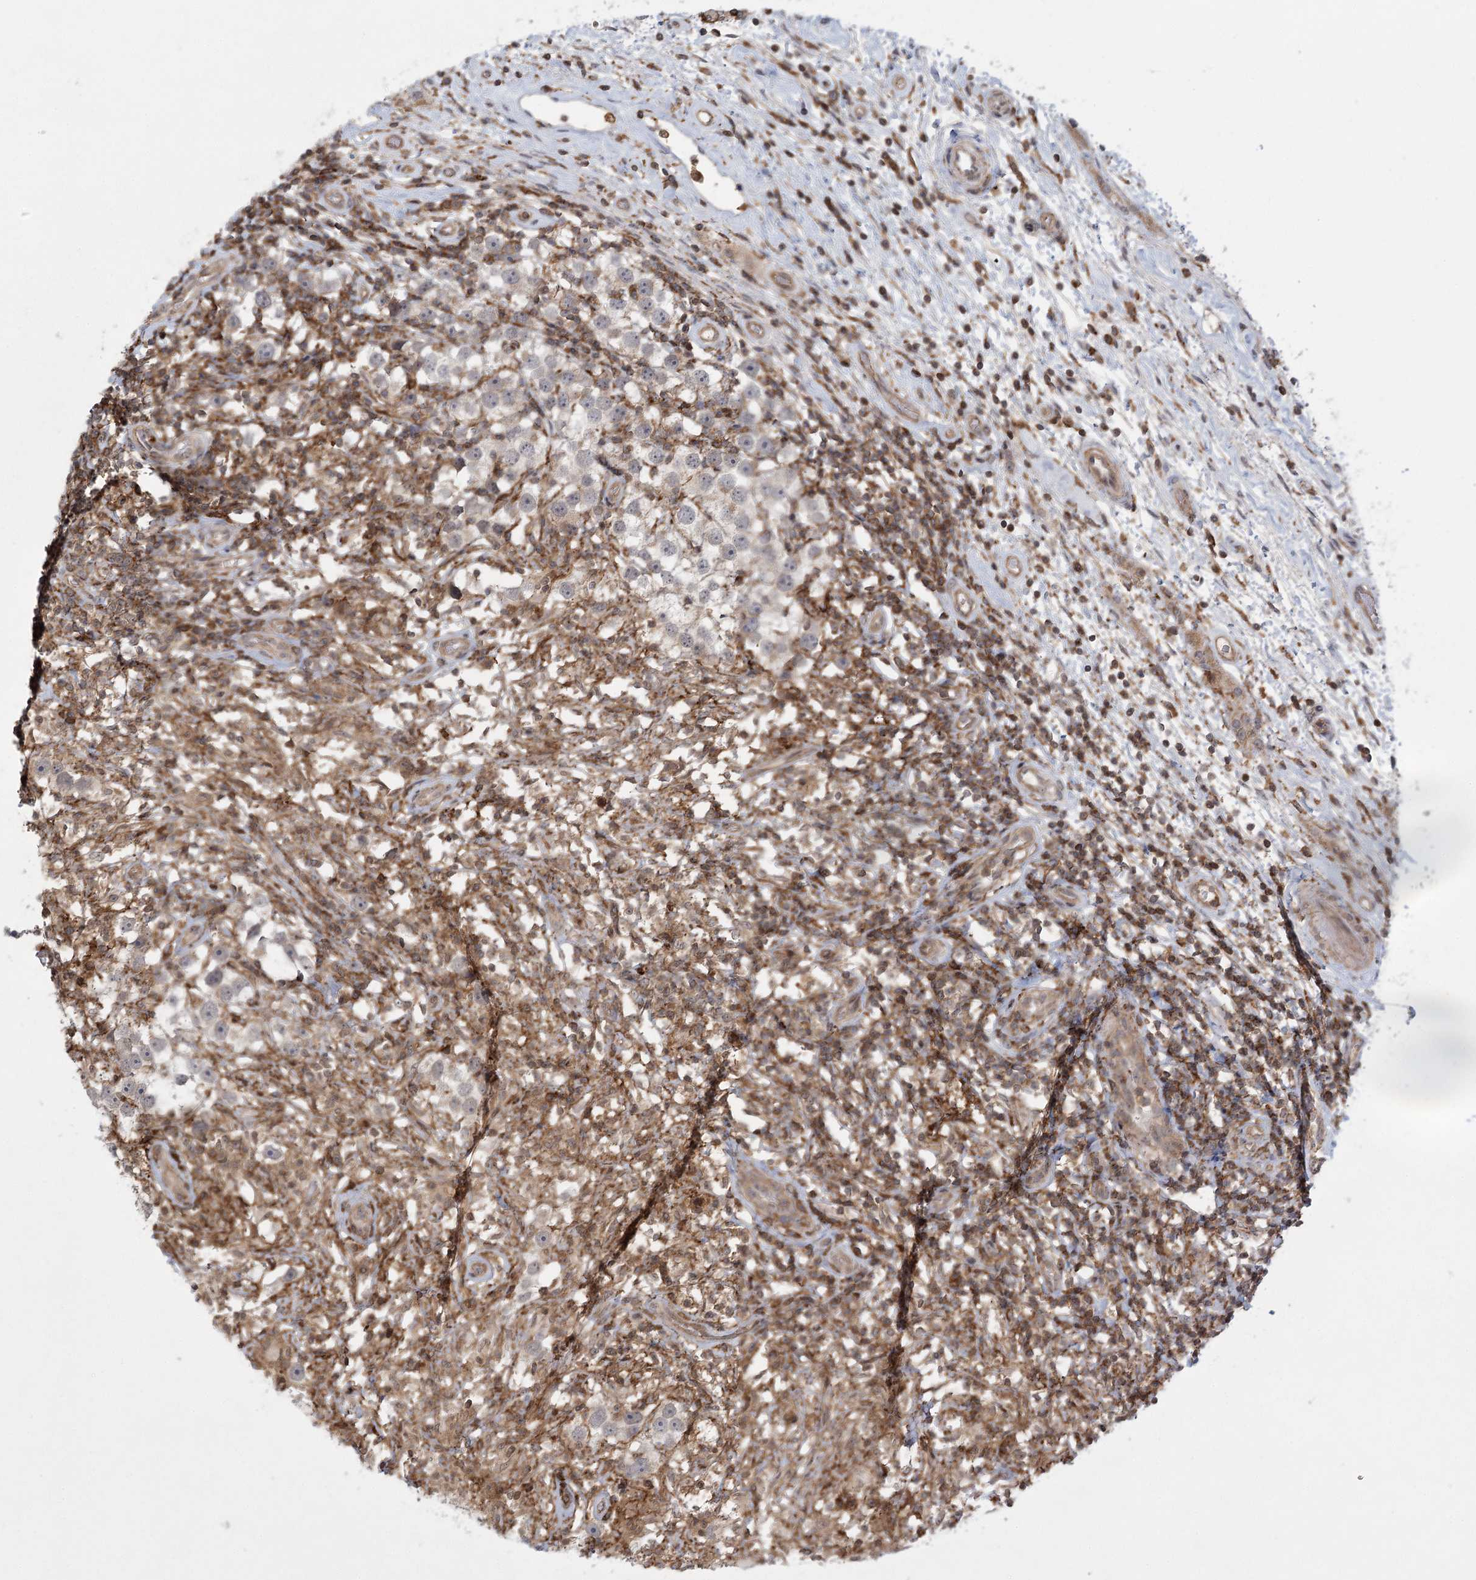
{"staining": {"intensity": "negative", "quantity": "none", "location": "none"}, "tissue": "testis cancer", "cell_type": "Tumor cells", "image_type": "cancer", "snomed": [{"axis": "morphology", "description": "Seminoma, NOS"}, {"axis": "topography", "description": "Testis"}], "caption": "This is an immunohistochemistry (IHC) micrograph of testis cancer (seminoma). There is no expression in tumor cells.", "gene": "MEPE", "patient": {"sex": "male", "age": 49}}